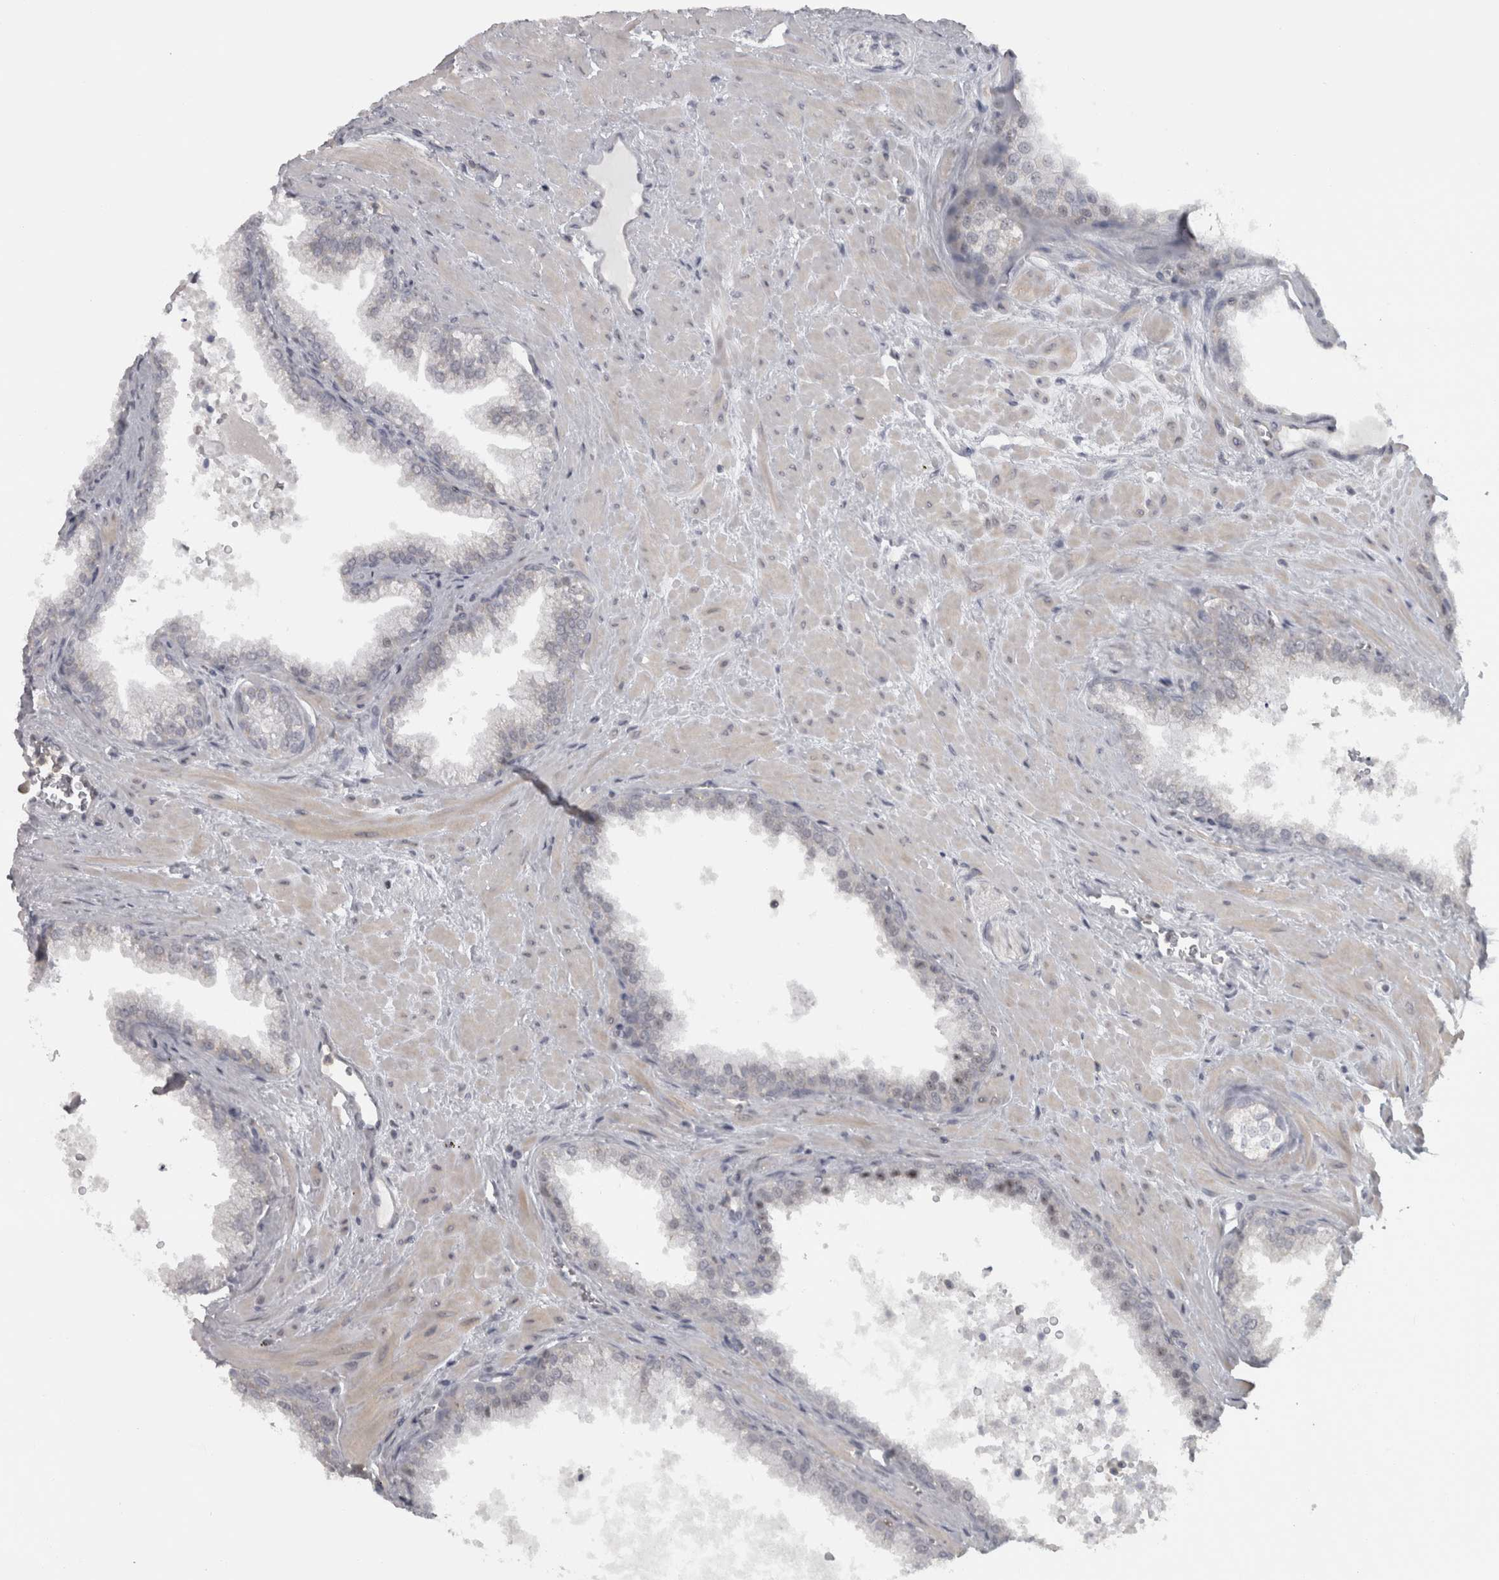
{"staining": {"intensity": "negative", "quantity": "none", "location": "none"}, "tissue": "prostate cancer", "cell_type": "Tumor cells", "image_type": "cancer", "snomed": [{"axis": "morphology", "description": "Adenocarcinoma, Low grade"}, {"axis": "topography", "description": "Prostate"}], "caption": "IHC histopathology image of neoplastic tissue: human low-grade adenocarcinoma (prostate) stained with DAB reveals no significant protein expression in tumor cells.", "gene": "PPP1R12B", "patient": {"sex": "male", "age": 71}}